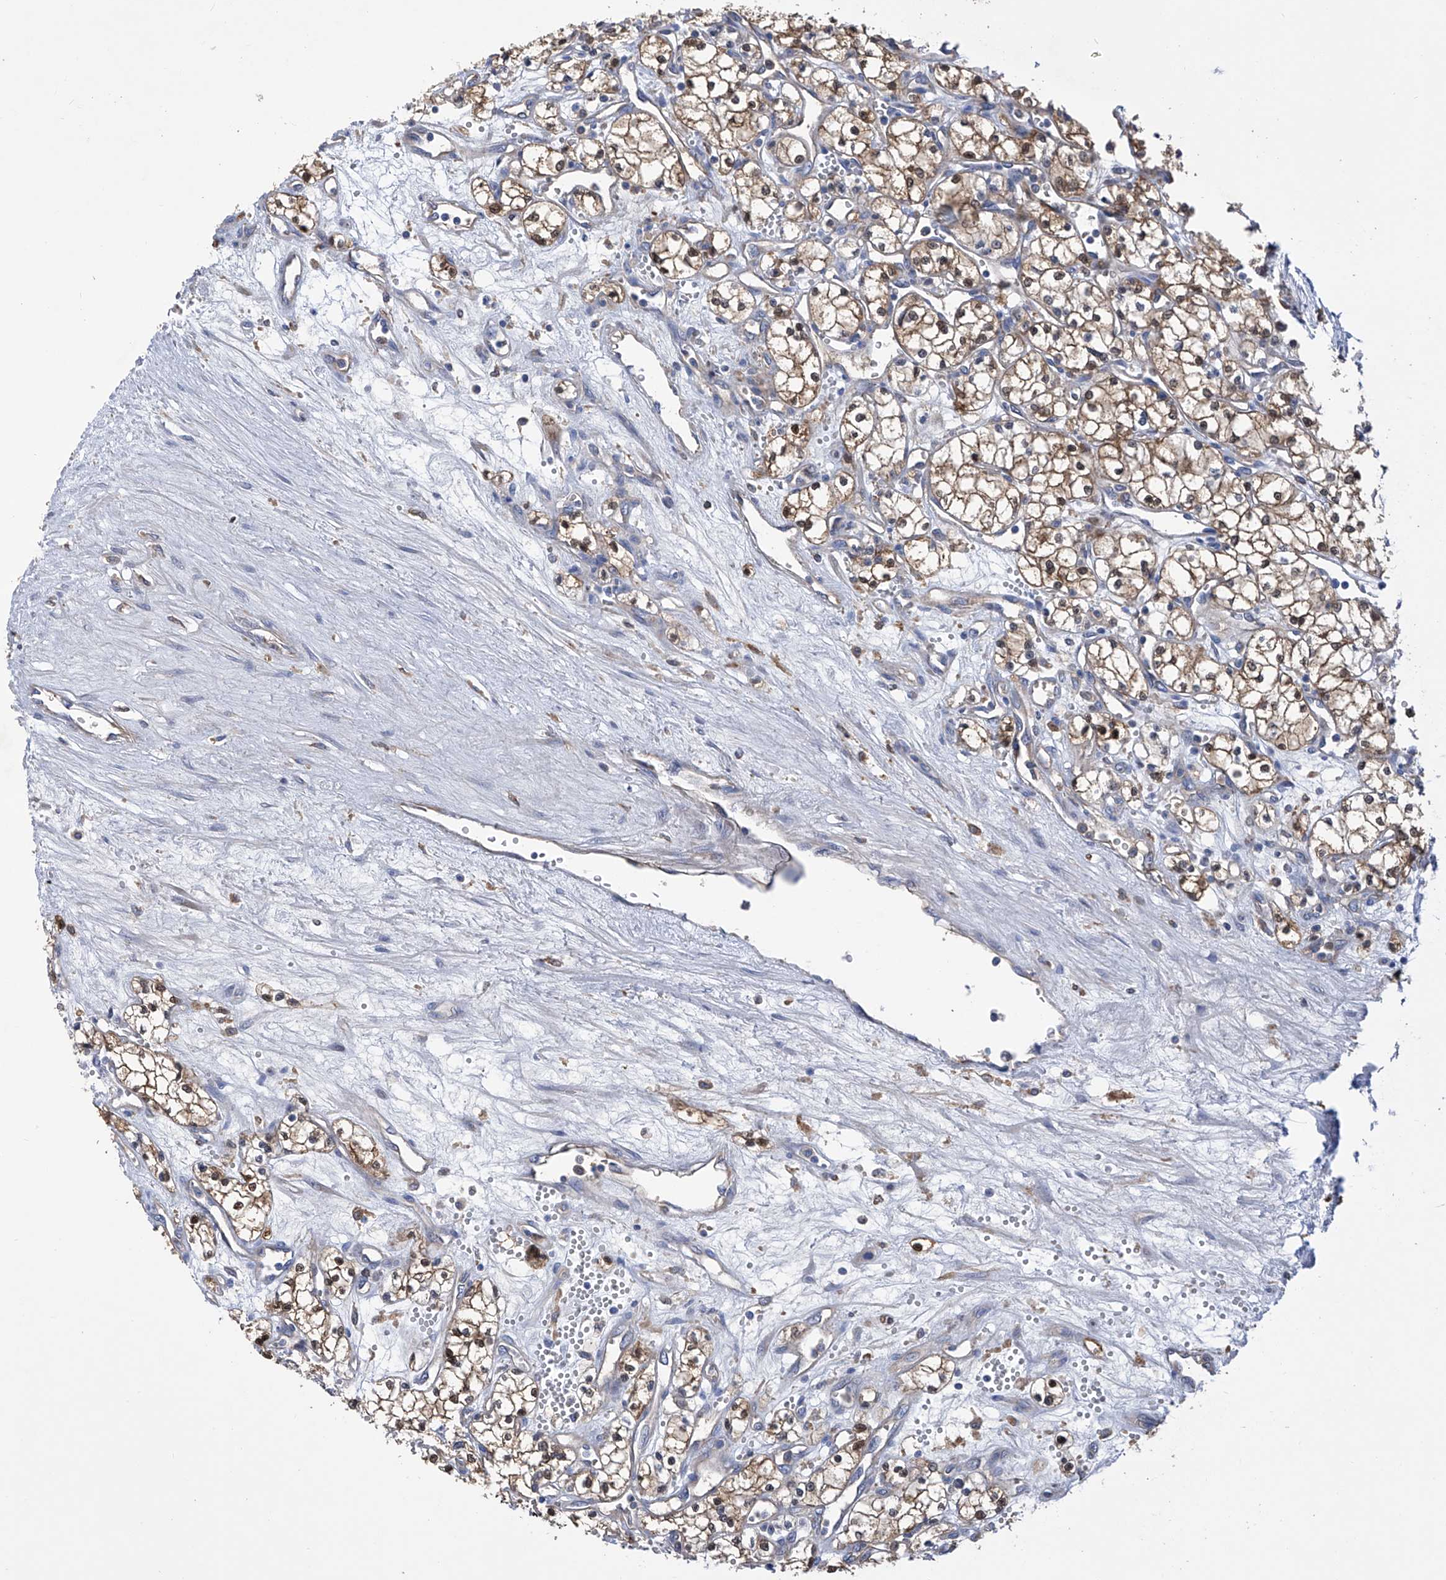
{"staining": {"intensity": "moderate", "quantity": "25%-75%", "location": "cytoplasmic/membranous,nuclear"}, "tissue": "renal cancer", "cell_type": "Tumor cells", "image_type": "cancer", "snomed": [{"axis": "morphology", "description": "Adenocarcinoma, NOS"}, {"axis": "topography", "description": "Kidney"}], "caption": "The micrograph demonstrates immunohistochemical staining of renal cancer (adenocarcinoma). There is moderate cytoplasmic/membranous and nuclear expression is appreciated in approximately 25%-75% of tumor cells.", "gene": "SPATA20", "patient": {"sex": "male", "age": 59}}